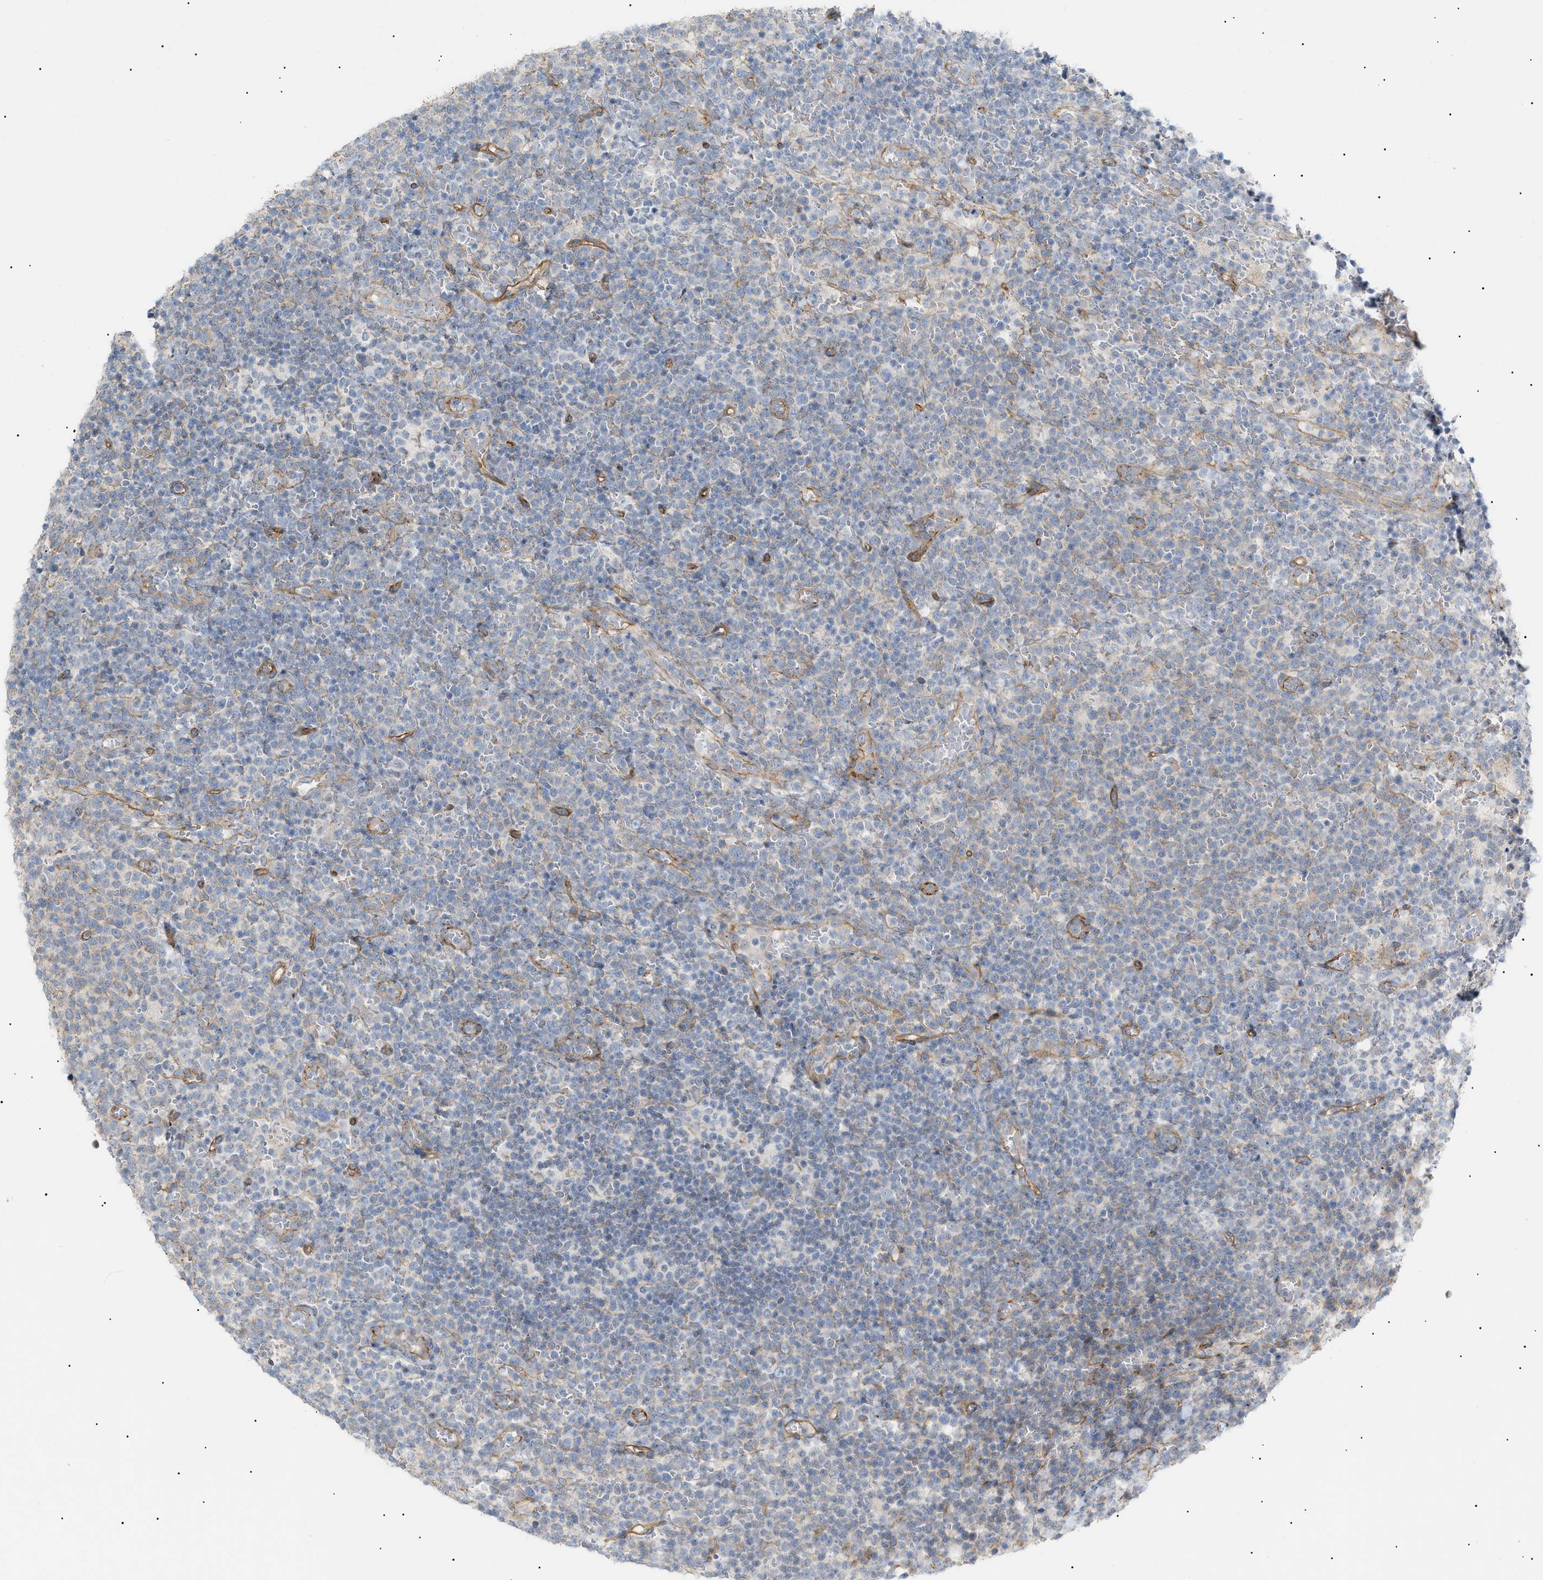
{"staining": {"intensity": "negative", "quantity": "none", "location": "none"}, "tissue": "lymphoma", "cell_type": "Tumor cells", "image_type": "cancer", "snomed": [{"axis": "morphology", "description": "Malignant lymphoma, non-Hodgkin's type, High grade"}, {"axis": "topography", "description": "Lymph node"}], "caption": "Histopathology image shows no protein positivity in tumor cells of malignant lymphoma, non-Hodgkin's type (high-grade) tissue.", "gene": "ZFHX2", "patient": {"sex": "male", "age": 61}}